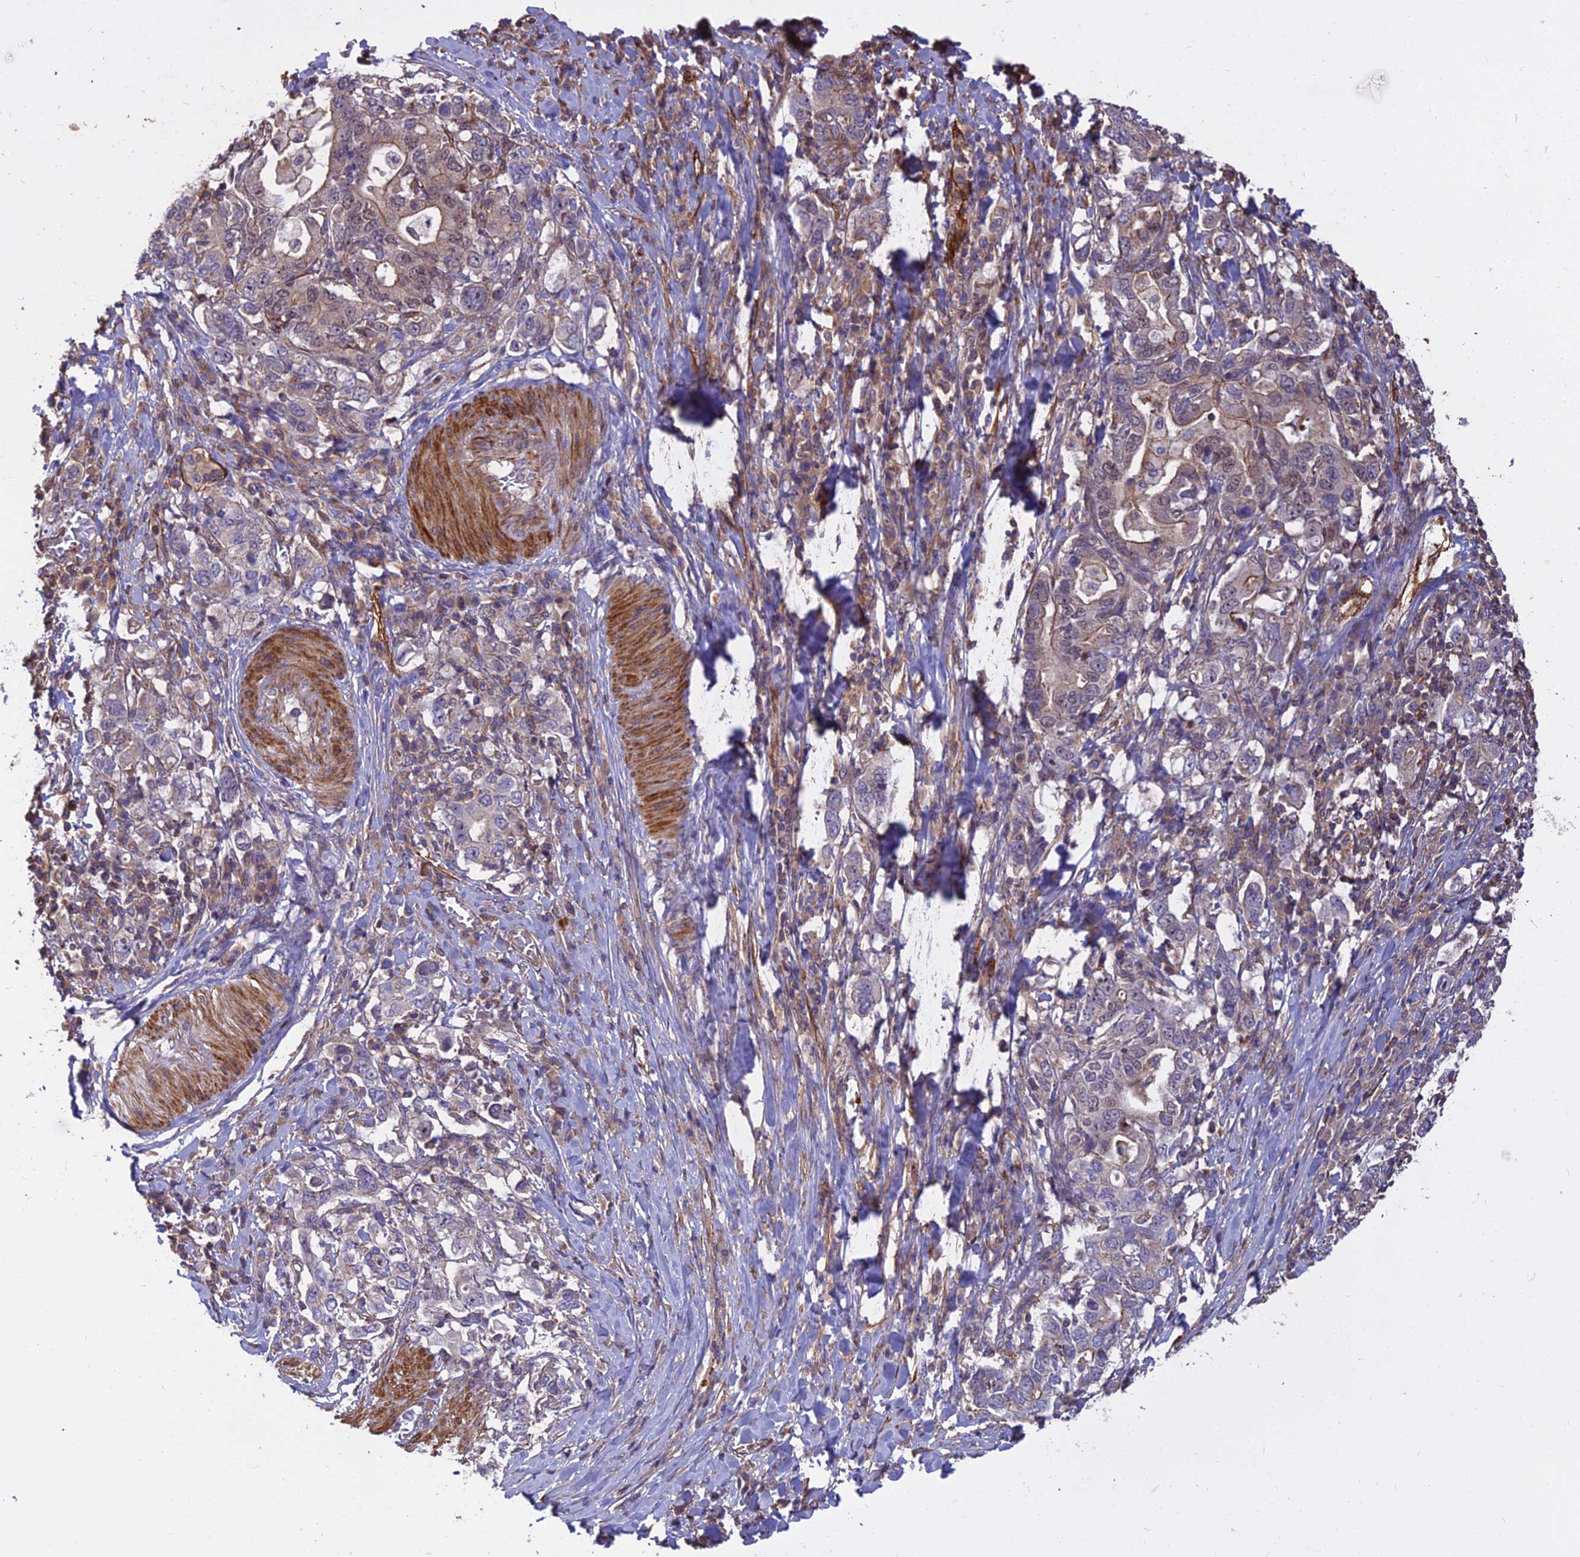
{"staining": {"intensity": "weak", "quantity": "<25%", "location": "cytoplasmic/membranous"}, "tissue": "stomach cancer", "cell_type": "Tumor cells", "image_type": "cancer", "snomed": [{"axis": "morphology", "description": "Adenocarcinoma, NOS"}, {"axis": "topography", "description": "Stomach, upper"}, {"axis": "topography", "description": "Stomach"}], "caption": "The histopathology image demonstrates no significant positivity in tumor cells of adenocarcinoma (stomach).", "gene": "TCEA3", "patient": {"sex": "male", "age": 62}}